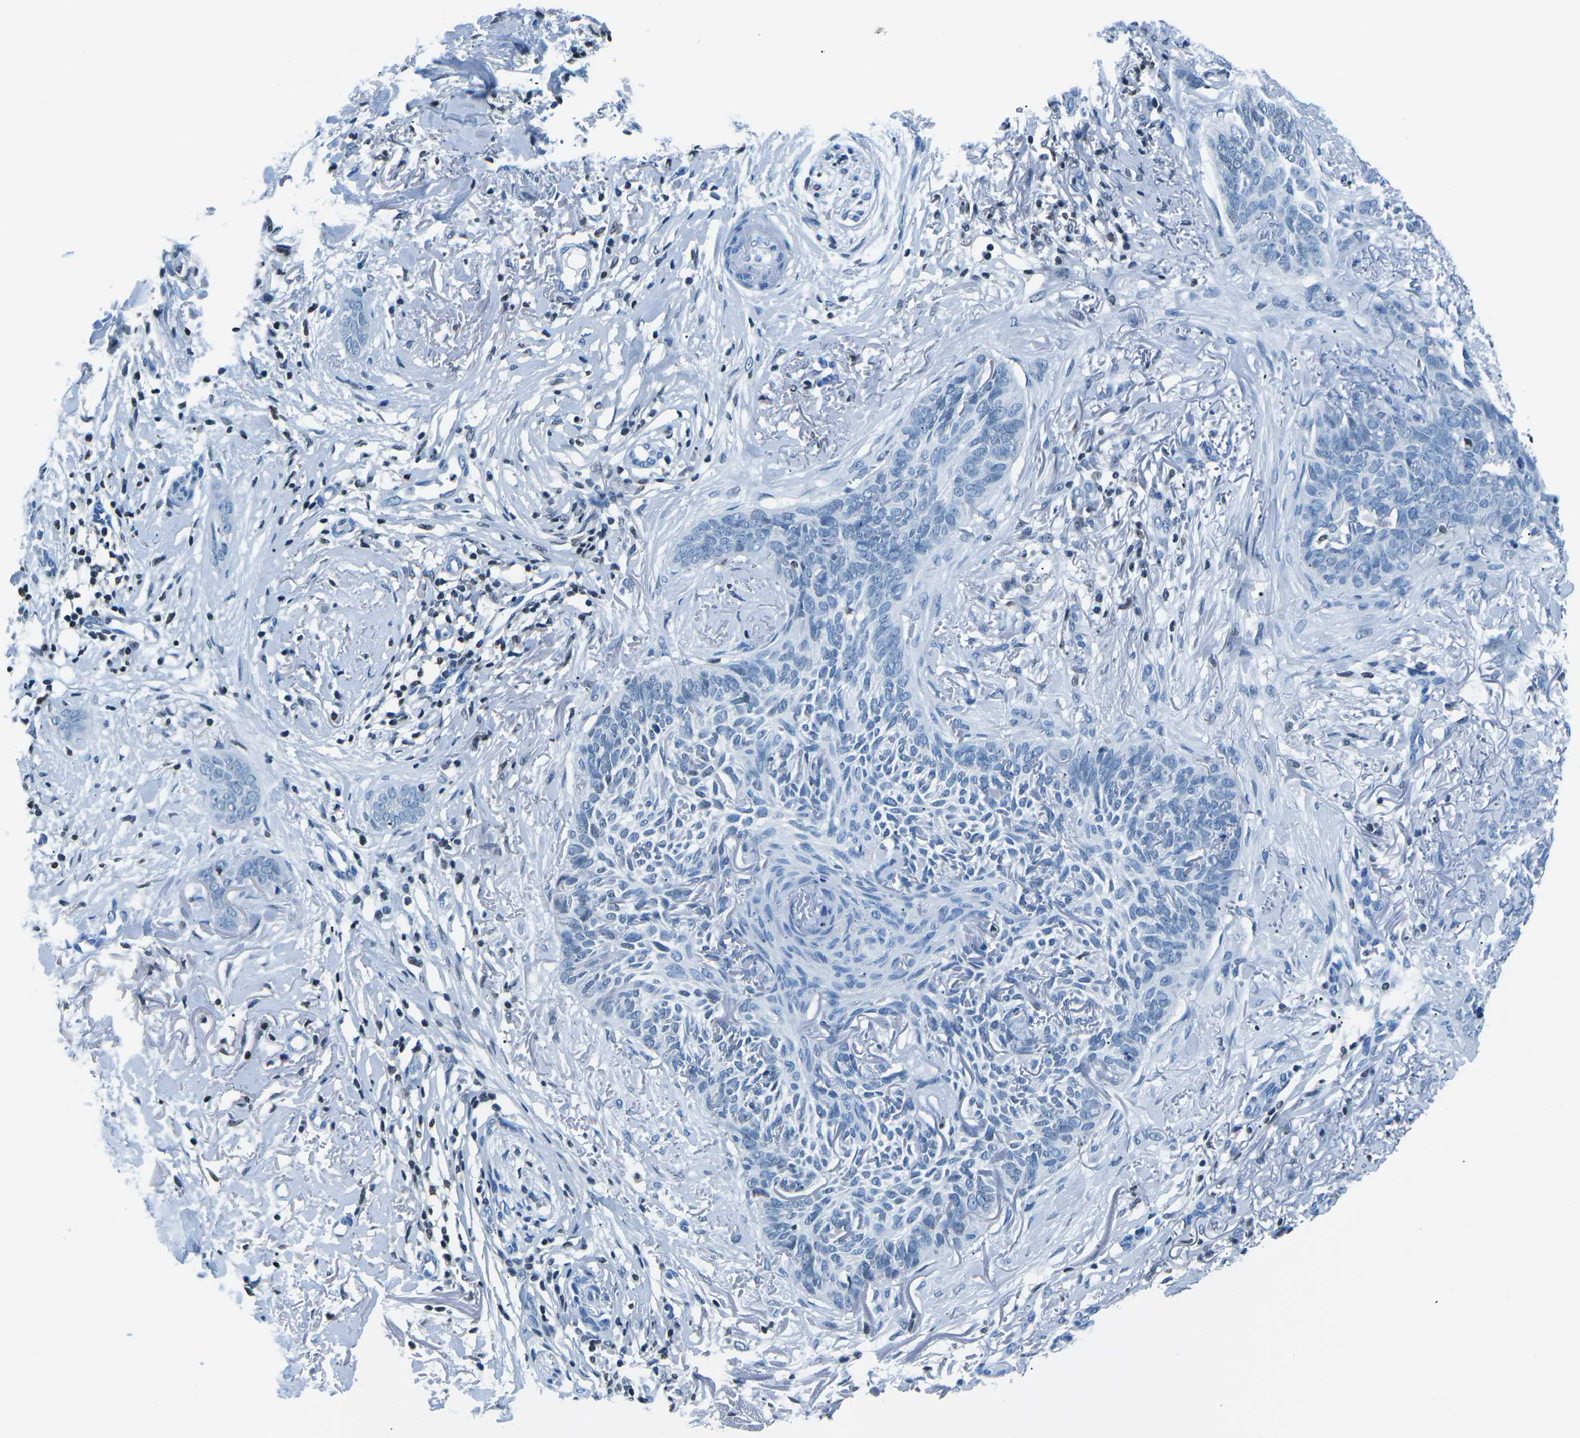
{"staining": {"intensity": "negative", "quantity": "none", "location": "none"}, "tissue": "skin cancer", "cell_type": "Tumor cells", "image_type": "cancer", "snomed": [{"axis": "morphology", "description": "Basal cell carcinoma"}, {"axis": "topography", "description": "Skin"}], "caption": "Immunohistochemistry (IHC) micrograph of human skin basal cell carcinoma stained for a protein (brown), which displays no positivity in tumor cells. (DAB (3,3'-diaminobenzidine) IHC, high magnification).", "gene": "CELF2", "patient": {"sex": "female", "age": 84}}